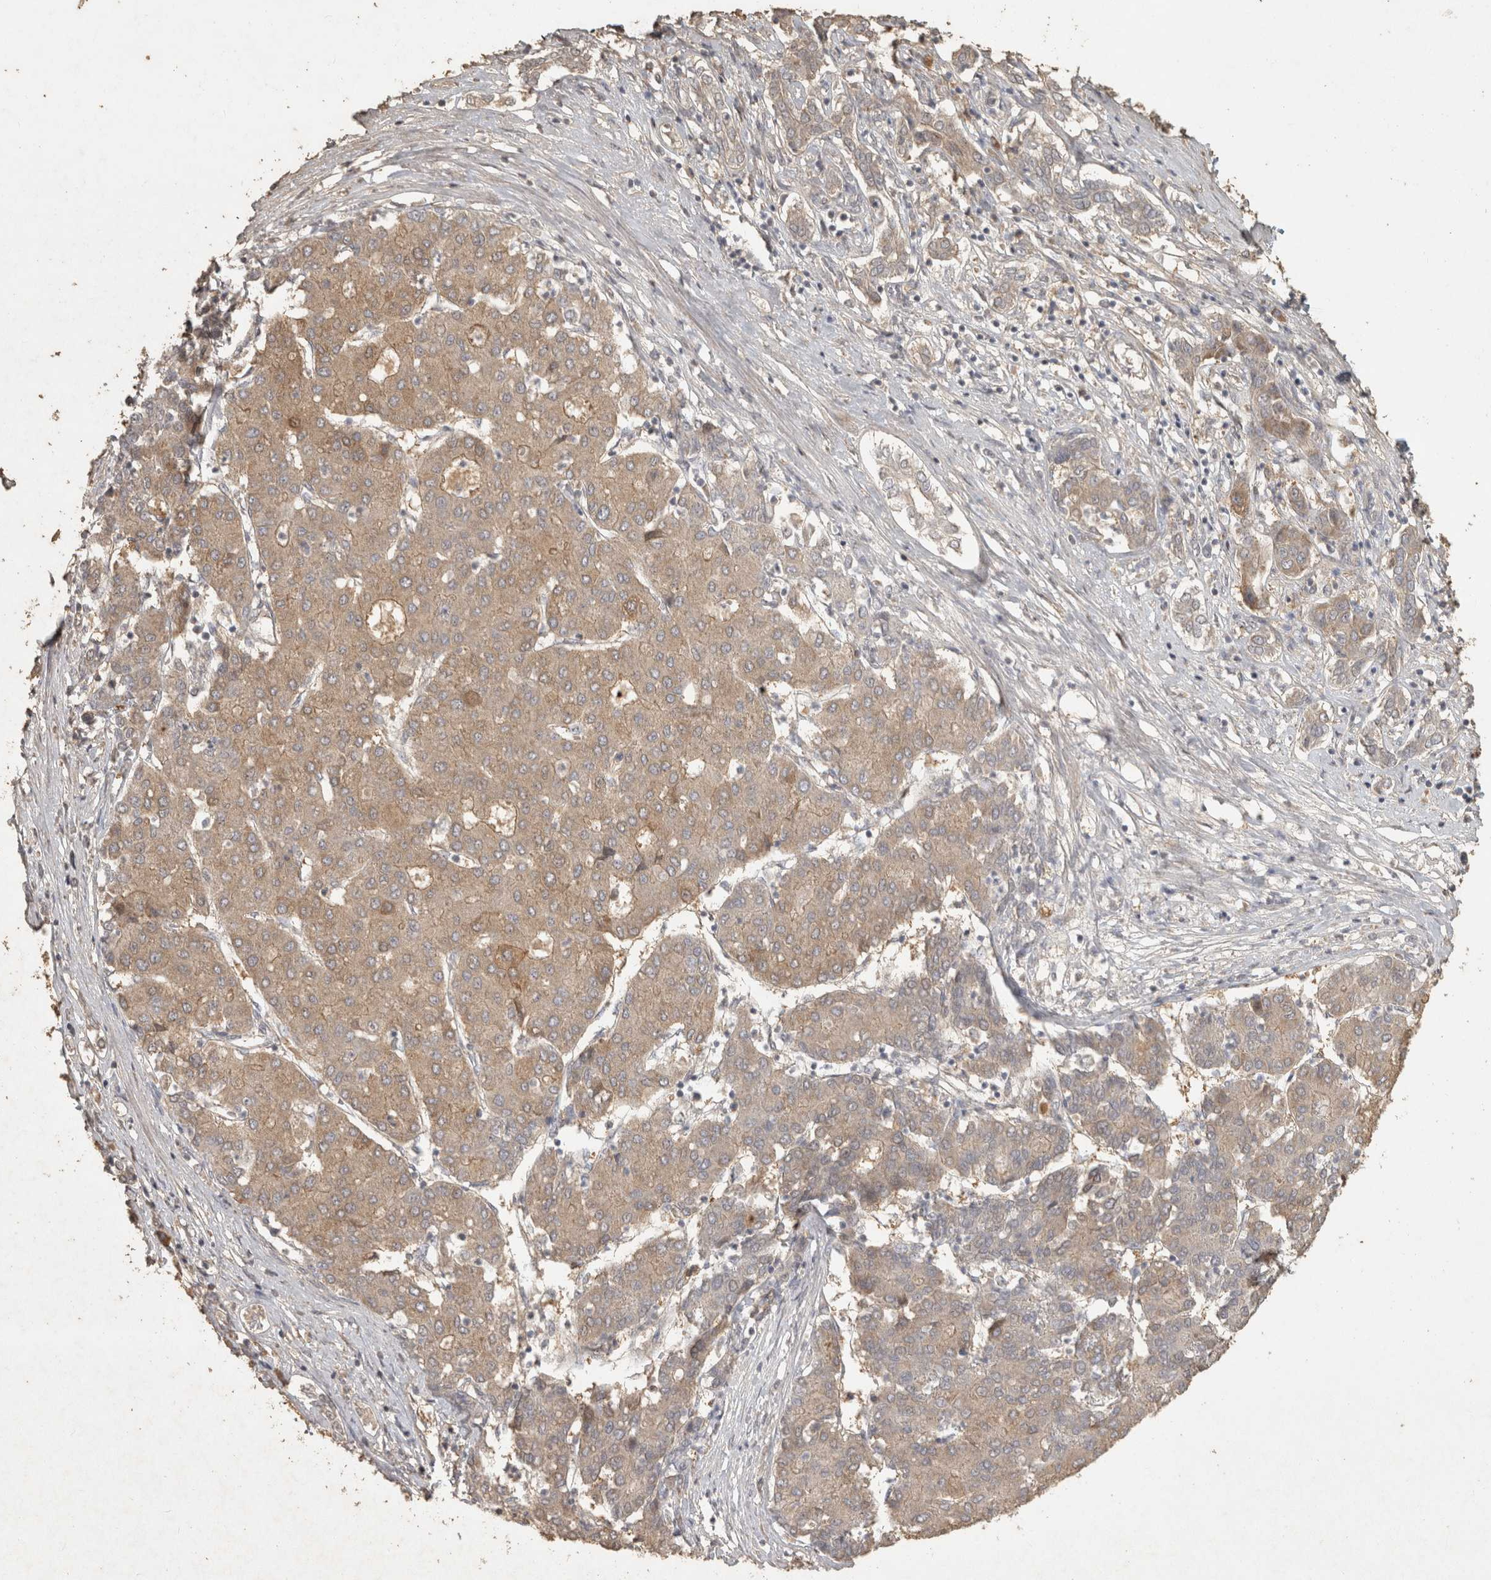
{"staining": {"intensity": "weak", "quantity": ">75%", "location": "cytoplasmic/membranous"}, "tissue": "liver cancer", "cell_type": "Tumor cells", "image_type": "cancer", "snomed": [{"axis": "morphology", "description": "Carcinoma, Hepatocellular, NOS"}, {"axis": "topography", "description": "Liver"}], "caption": "Protein expression analysis of human liver cancer (hepatocellular carcinoma) reveals weak cytoplasmic/membranous positivity in about >75% of tumor cells.", "gene": "OSTN", "patient": {"sex": "male", "age": 65}}